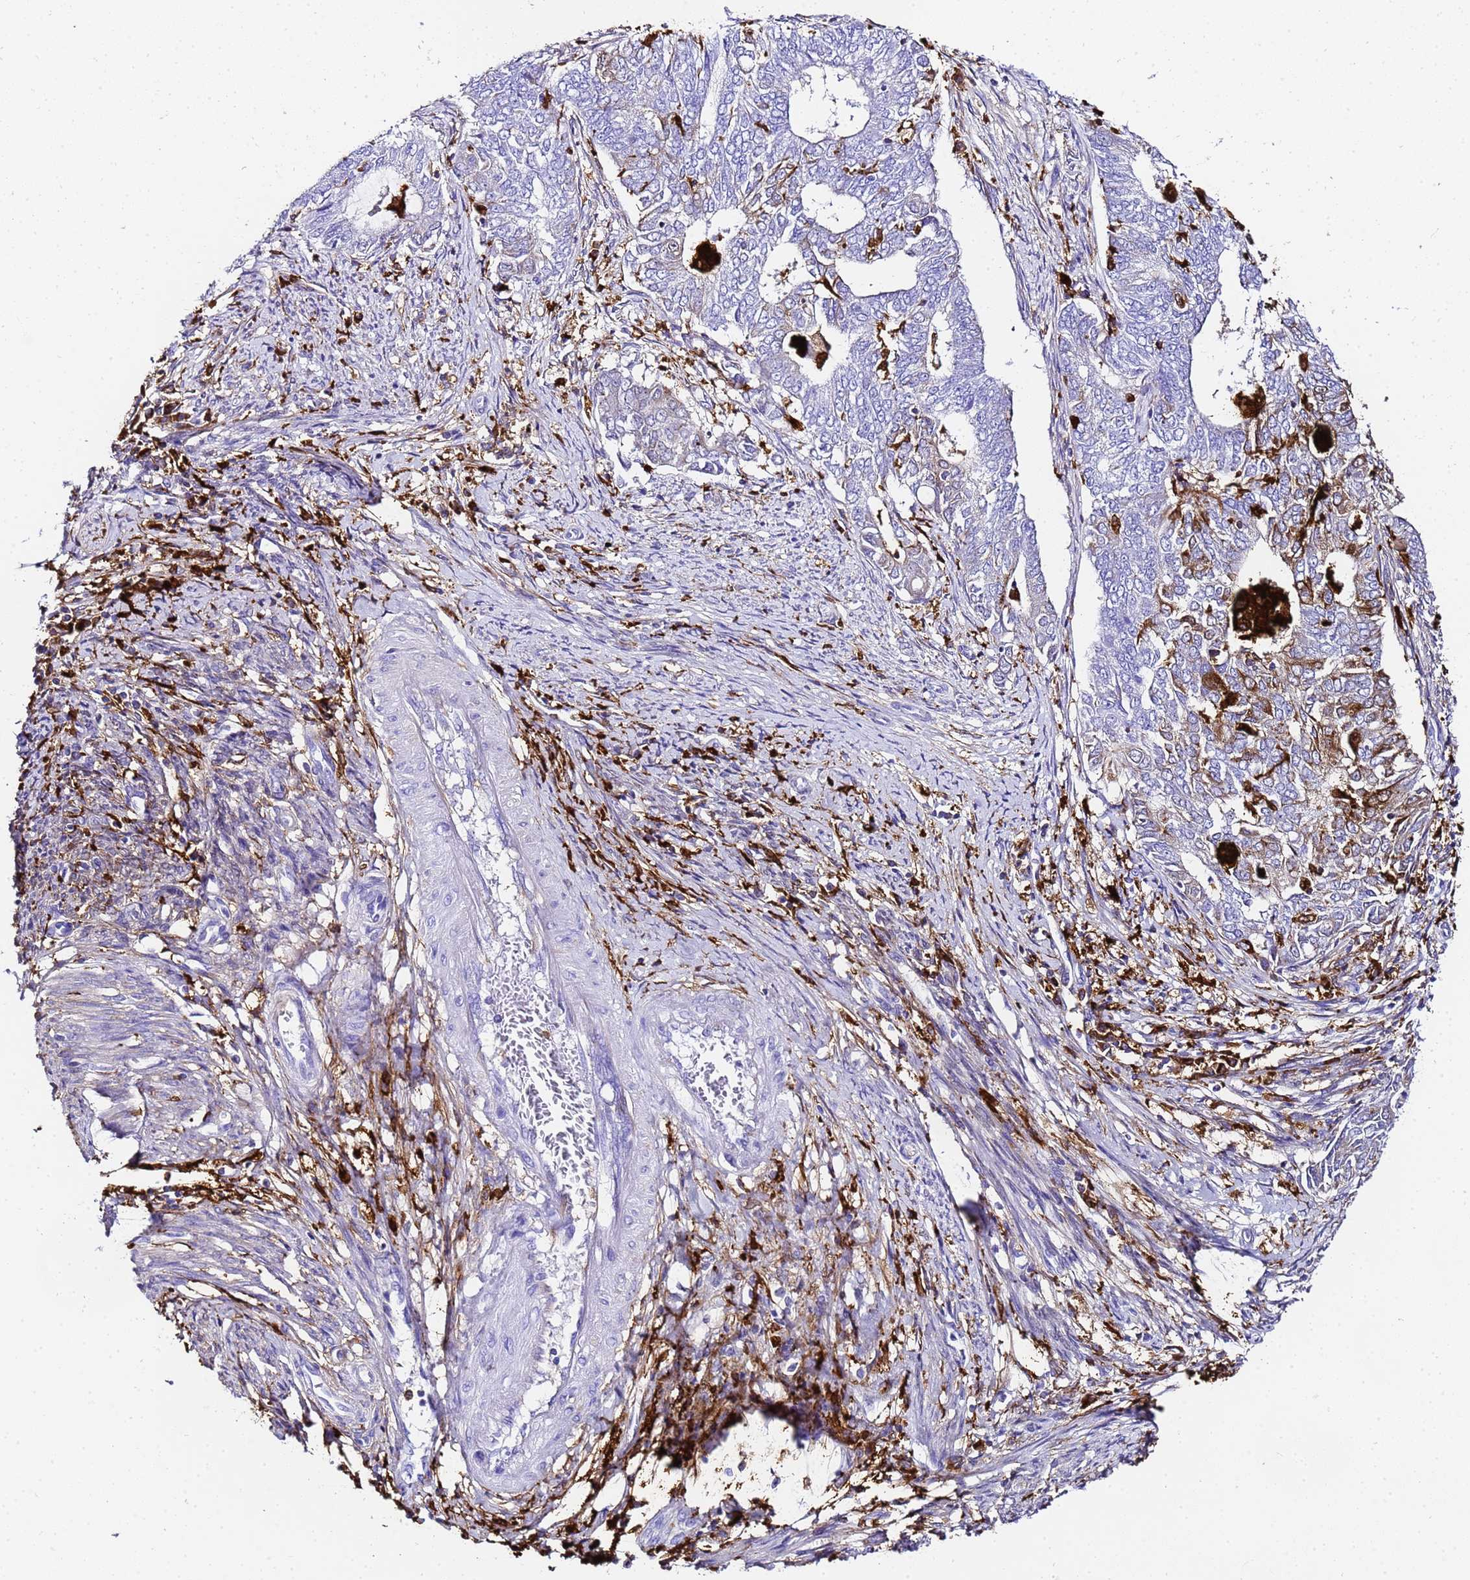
{"staining": {"intensity": "strong", "quantity": "<25%", "location": "cytoplasmic/membranous"}, "tissue": "endometrial cancer", "cell_type": "Tumor cells", "image_type": "cancer", "snomed": [{"axis": "morphology", "description": "Adenocarcinoma, NOS"}, {"axis": "topography", "description": "Endometrium"}], "caption": "An image of human adenocarcinoma (endometrial) stained for a protein reveals strong cytoplasmic/membranous brown staining in tumor cells.", "gene": "FTL", "patient": {"sex": "female", "age": 62}}